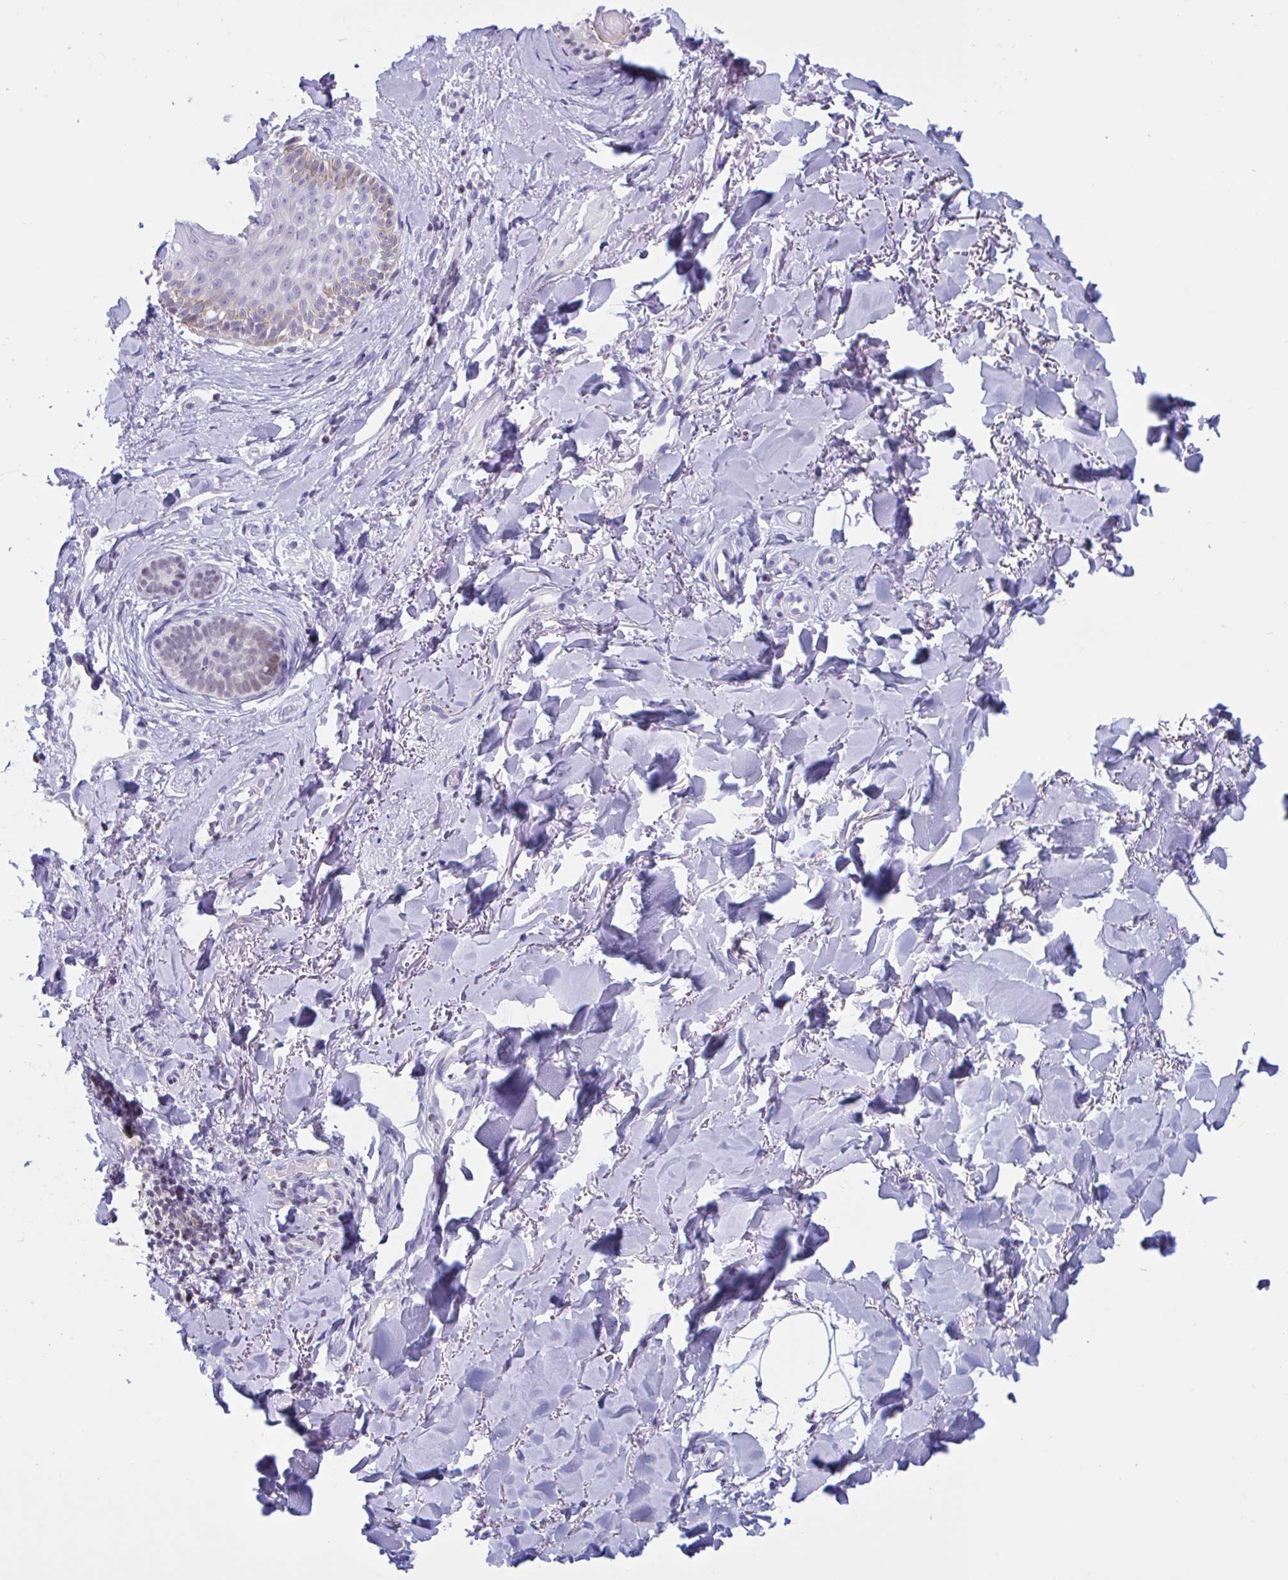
{"staining": {"intensity": "negative", "quantity": "none", "location": "none"}, "tissue": "skin cancer", "cell_type": "Tumor cells", "image_type": "cancer", "snomed": [{"axis": "morphology", "description": "Basal cell carcinoma"}, {"axis": "topography", "description": "Skin"}, {"axis": "topography", "description": "Skin of face"}], "caption": "Human basal cell carcinoma (skin) stained for a protein using IHC displays no expression in tumor cells.", "gene": "SNX11", "patient": {"sex": "female", "age": 90}}